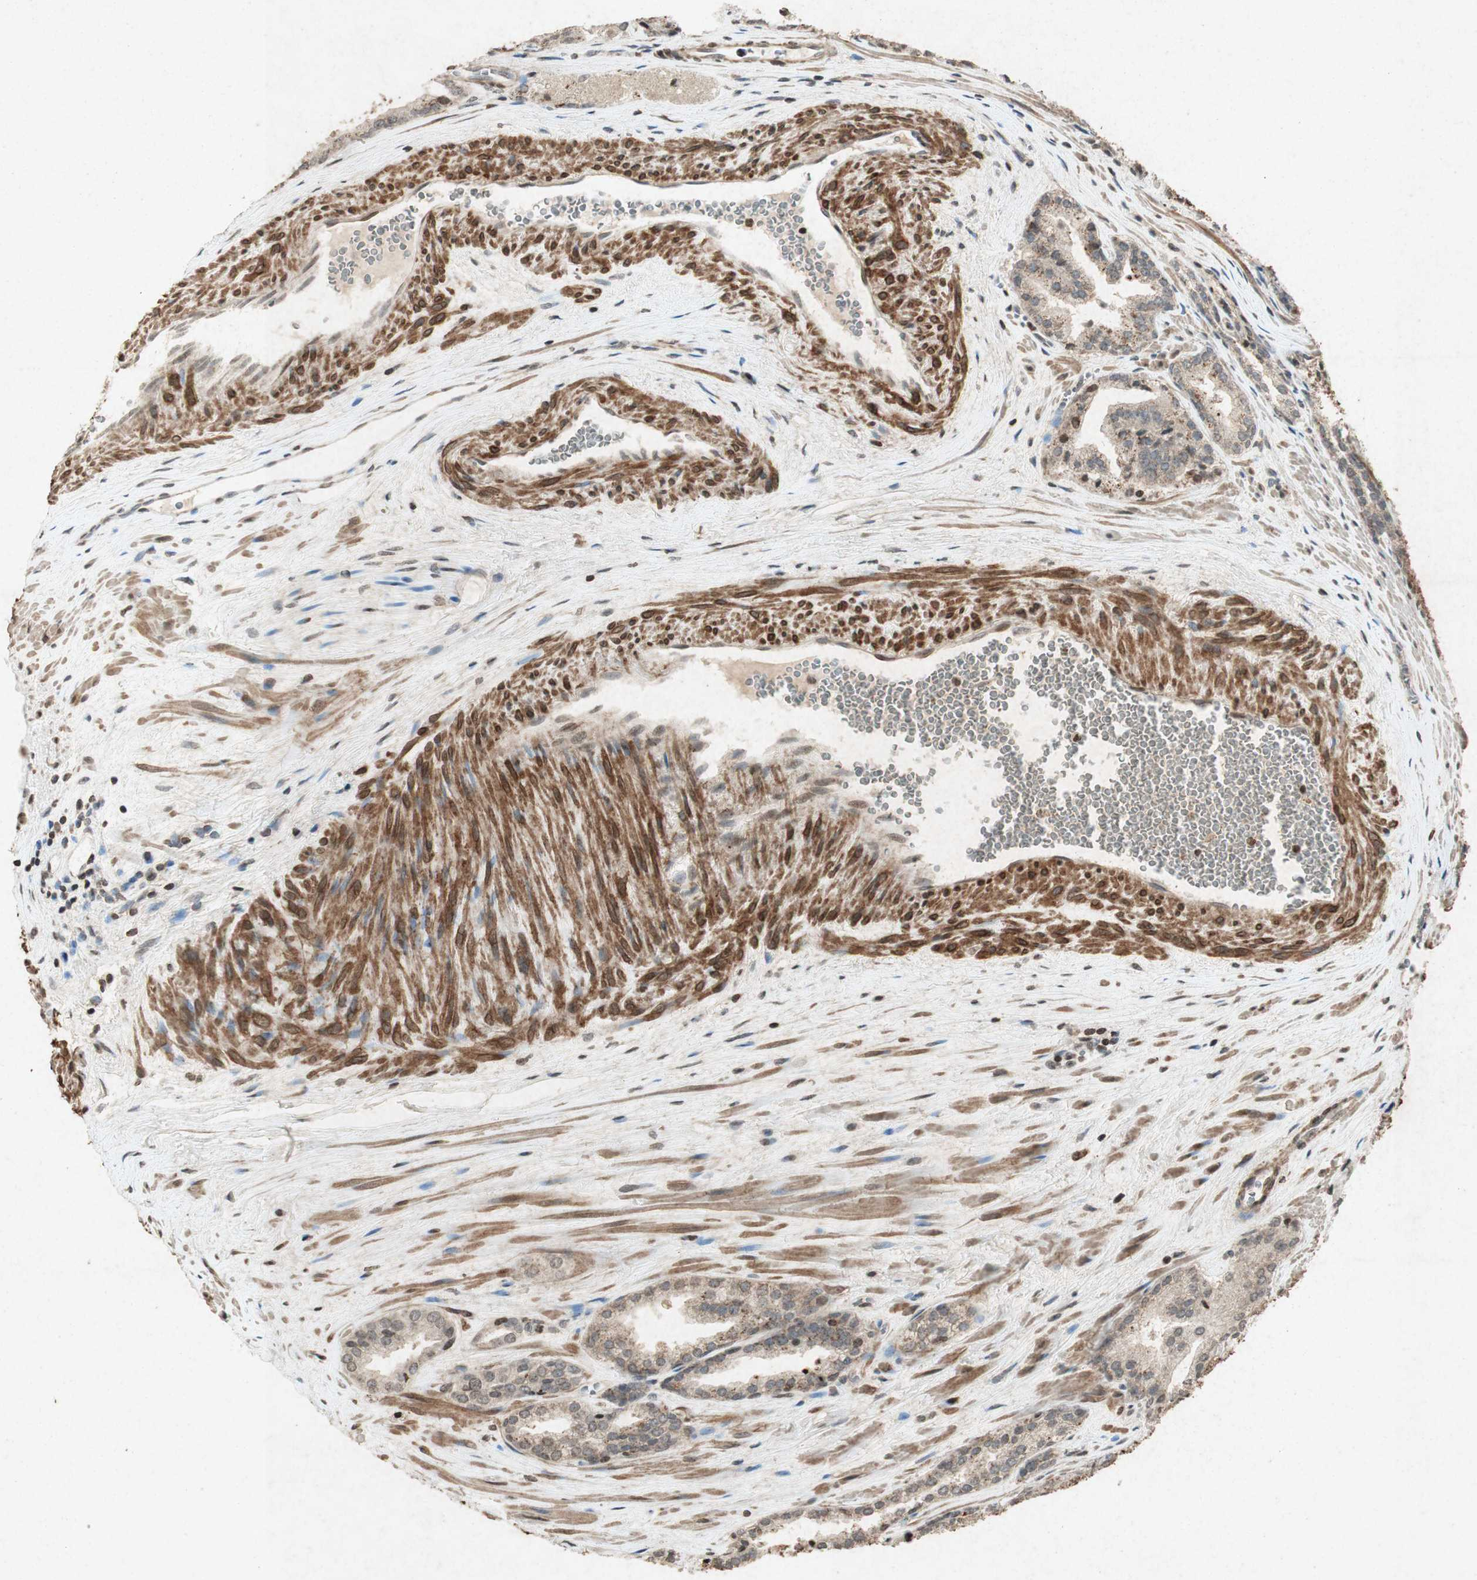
{"staining": {"intensity": "weak", "quantity": ">75%", "location": "cytoplasmic/membranous"}, "tissue": "prostate cancer", "cell_type": "Tumor cells", "image_type": "cancer", "snomed": [{"axis": "morphology", "description": "Adenocarcinoma, Low grade"}, {"axis": "topography", "description": "Prostate"}], "caption": "This micrograph demonstrates prostate cancer stained with immunohistochemistry (IHC) to label a protein in brown. The cytoplasmic/membranous of tumor cells show weak positivity for the protein. Nuclei are counter-stained blue.", "gene": "PRKG1", "patient": {"sex": "male", "age": 60}}